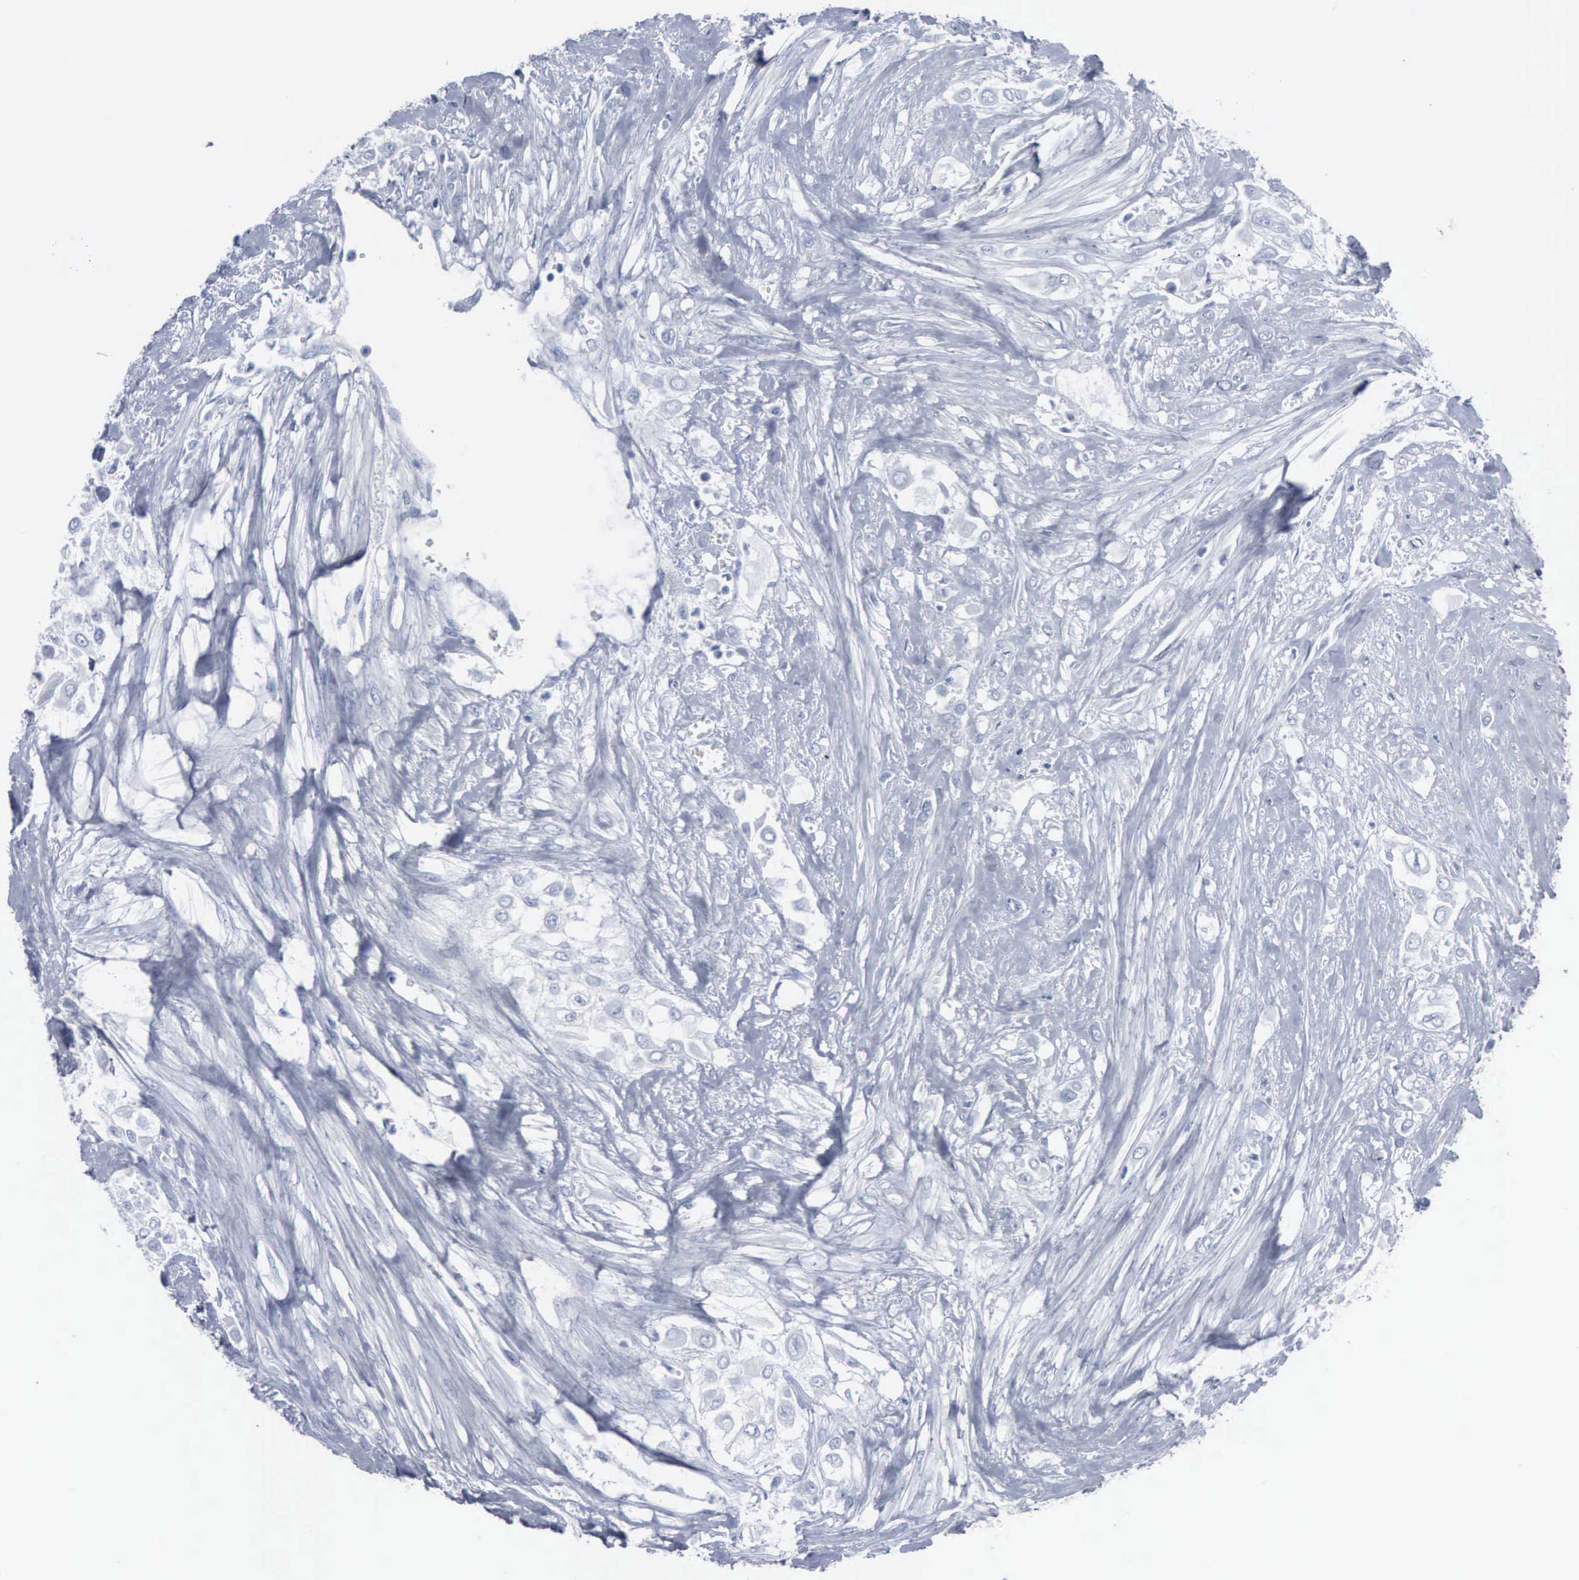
{"staining": {"intensity": "negative", "quantity": "none", "location": "none"}, "tissue": "urothelial cancer", "cell_type": "Tumor cells", "image_type": "cancer", "snomed": [{"axis": "morphology", "description": "Urothelial carcinoma, High grade"}, {"axis": "topography", "description": "Urinary bladder"}], "caption": "DAB immunohistochemical staining of high-grade urothelial carcinoma exhibits no significant staining in tumor cells.", "gene": "DMD", "patient": {"sex": "male", "age": 57}}